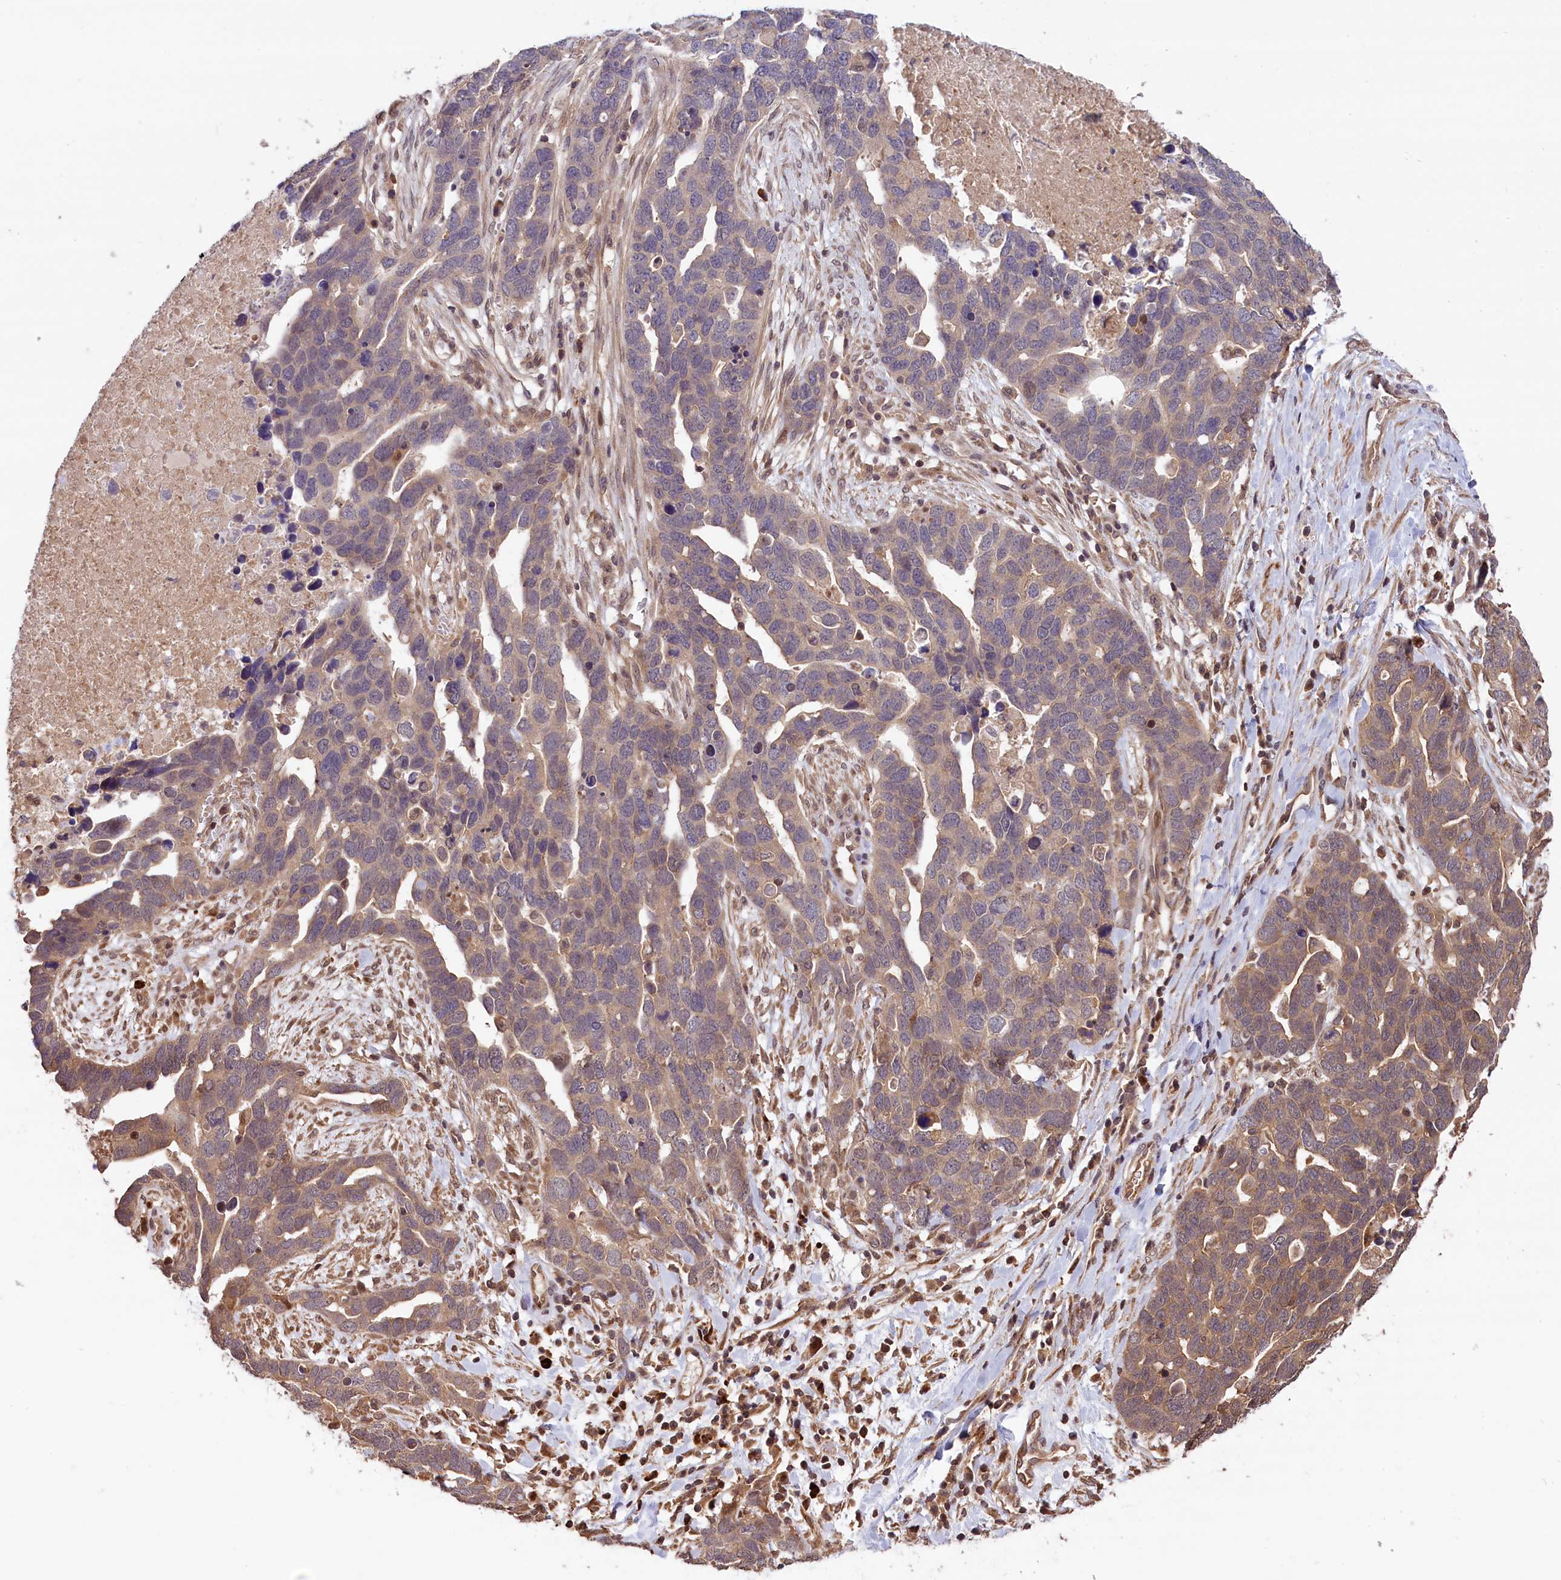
{"staining": {"intensity": "weak", "quantity": ">75%", "location": "cytoplasmic/membranous"}, "tissue": "ovarian cancer", "cell_type": "Tumor cells", "image_type": "cancer", "snomed": [{"axis": "morphology", "description": "Cystadenocarcinoma, serous, NOS"}, {"axis": "topography", "description": "Ovary"}], "caption": "Immunohistochemical staining of ovarian serous cystadenocarcinoma demonstrates low levels of weak cytoplasmic/membranous expression in approximately >75% of tumor cells.", "gene": "RIC8A", "patient": {"sex": "female", "age": 54}}